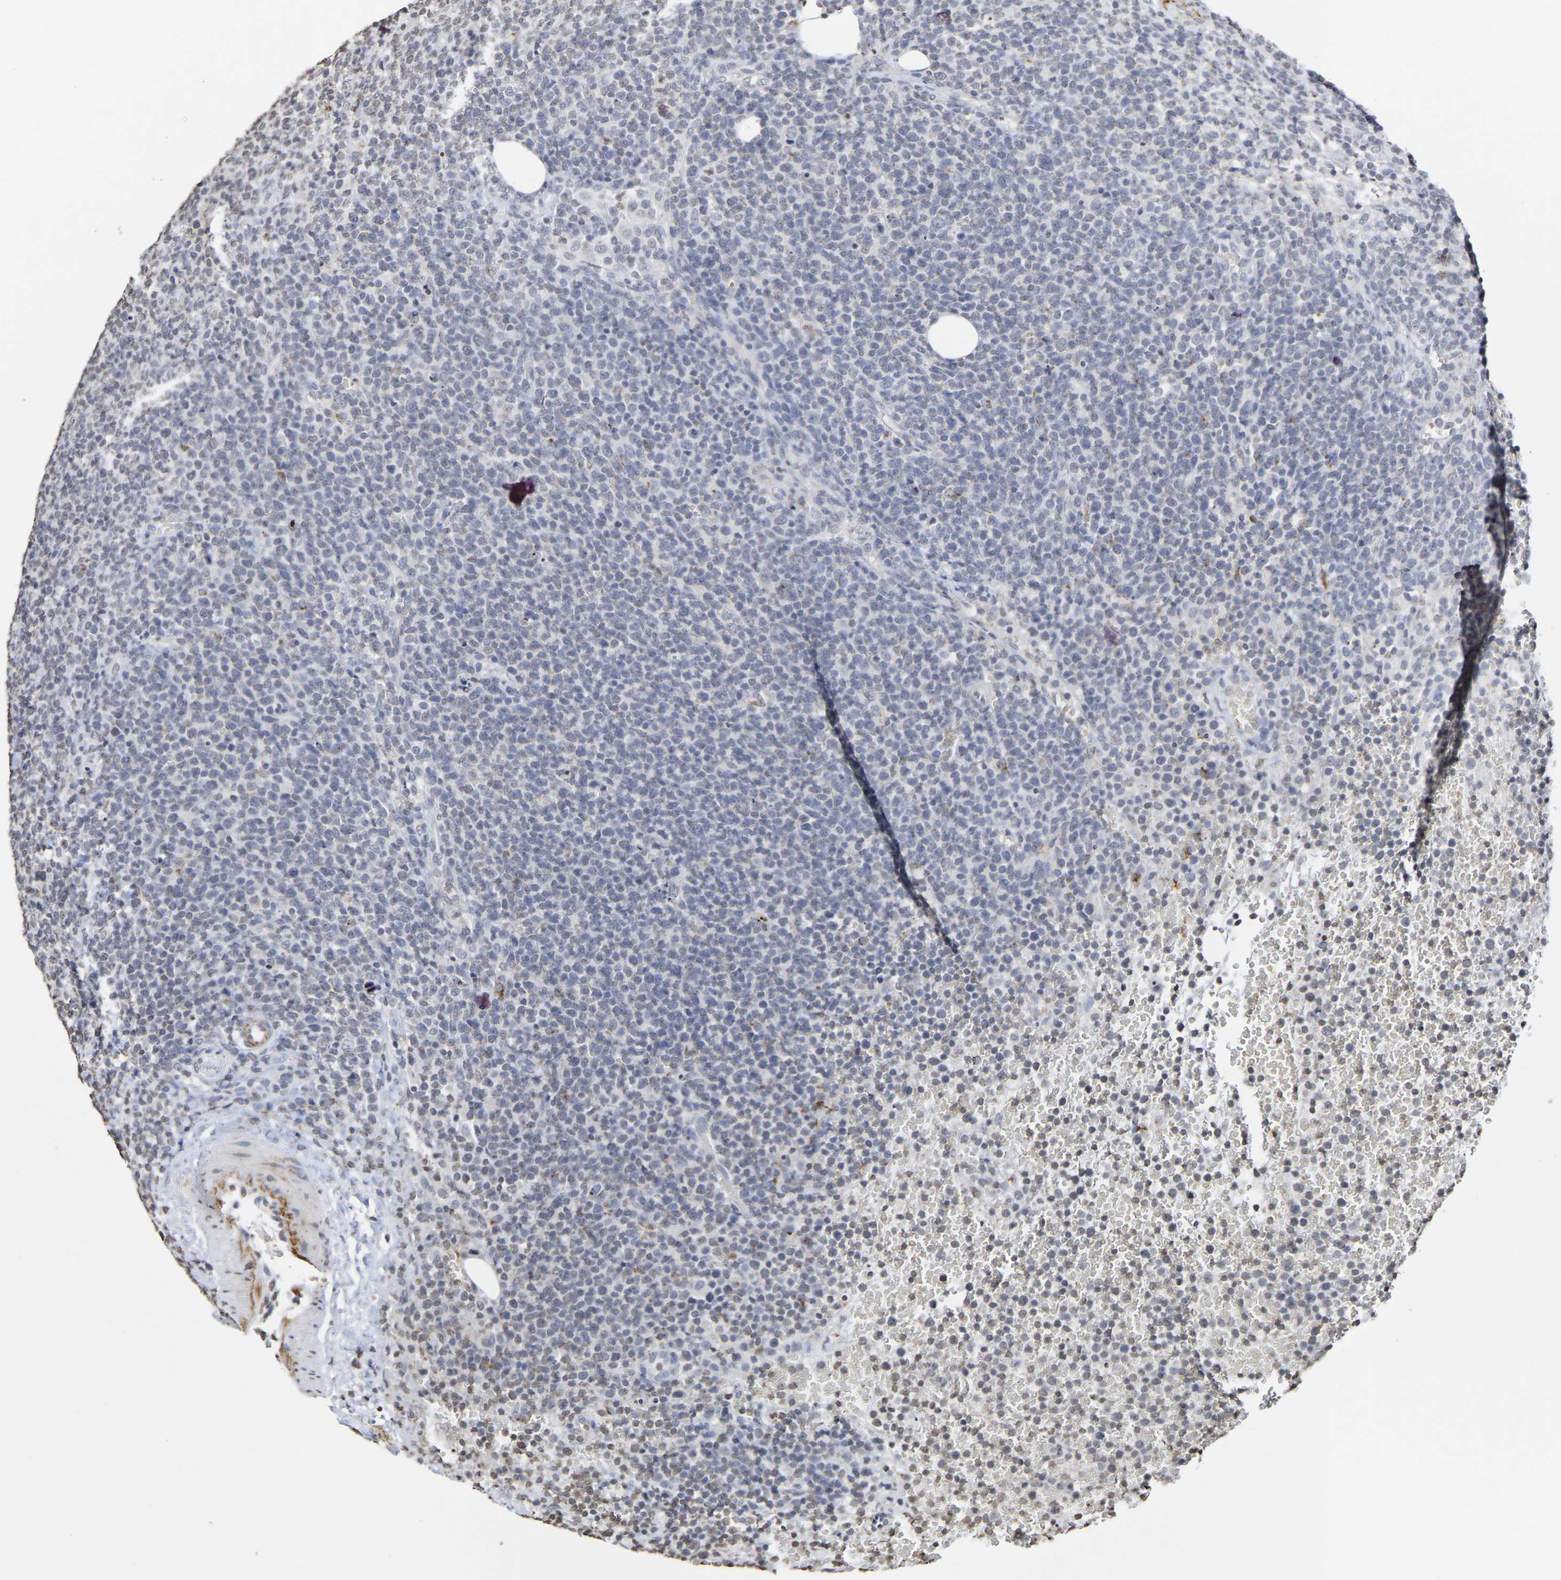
{"staining": {"intensity": "negative", "quantity": "none", "location": "none"}, "tissue": "lymphoma", "cell_type": "Tumor cells", "image_type": "cancer", "snomed": [{"axis": "morphology", "description": "Malignant lymphoma, non-Hodgkin's type, High grade"}, {"axis": "topography", "description": "Lymph node"}], "caption": "Tumor cells show no significant positivity in lymphoma. The staining is performed using DAB (3,3'-diaminobenzidine) brown chromogen with nuclei counter-stained in using hematoxylin.", "gene": "ATF4", "patient": {"sex": "male", "age": 61}}